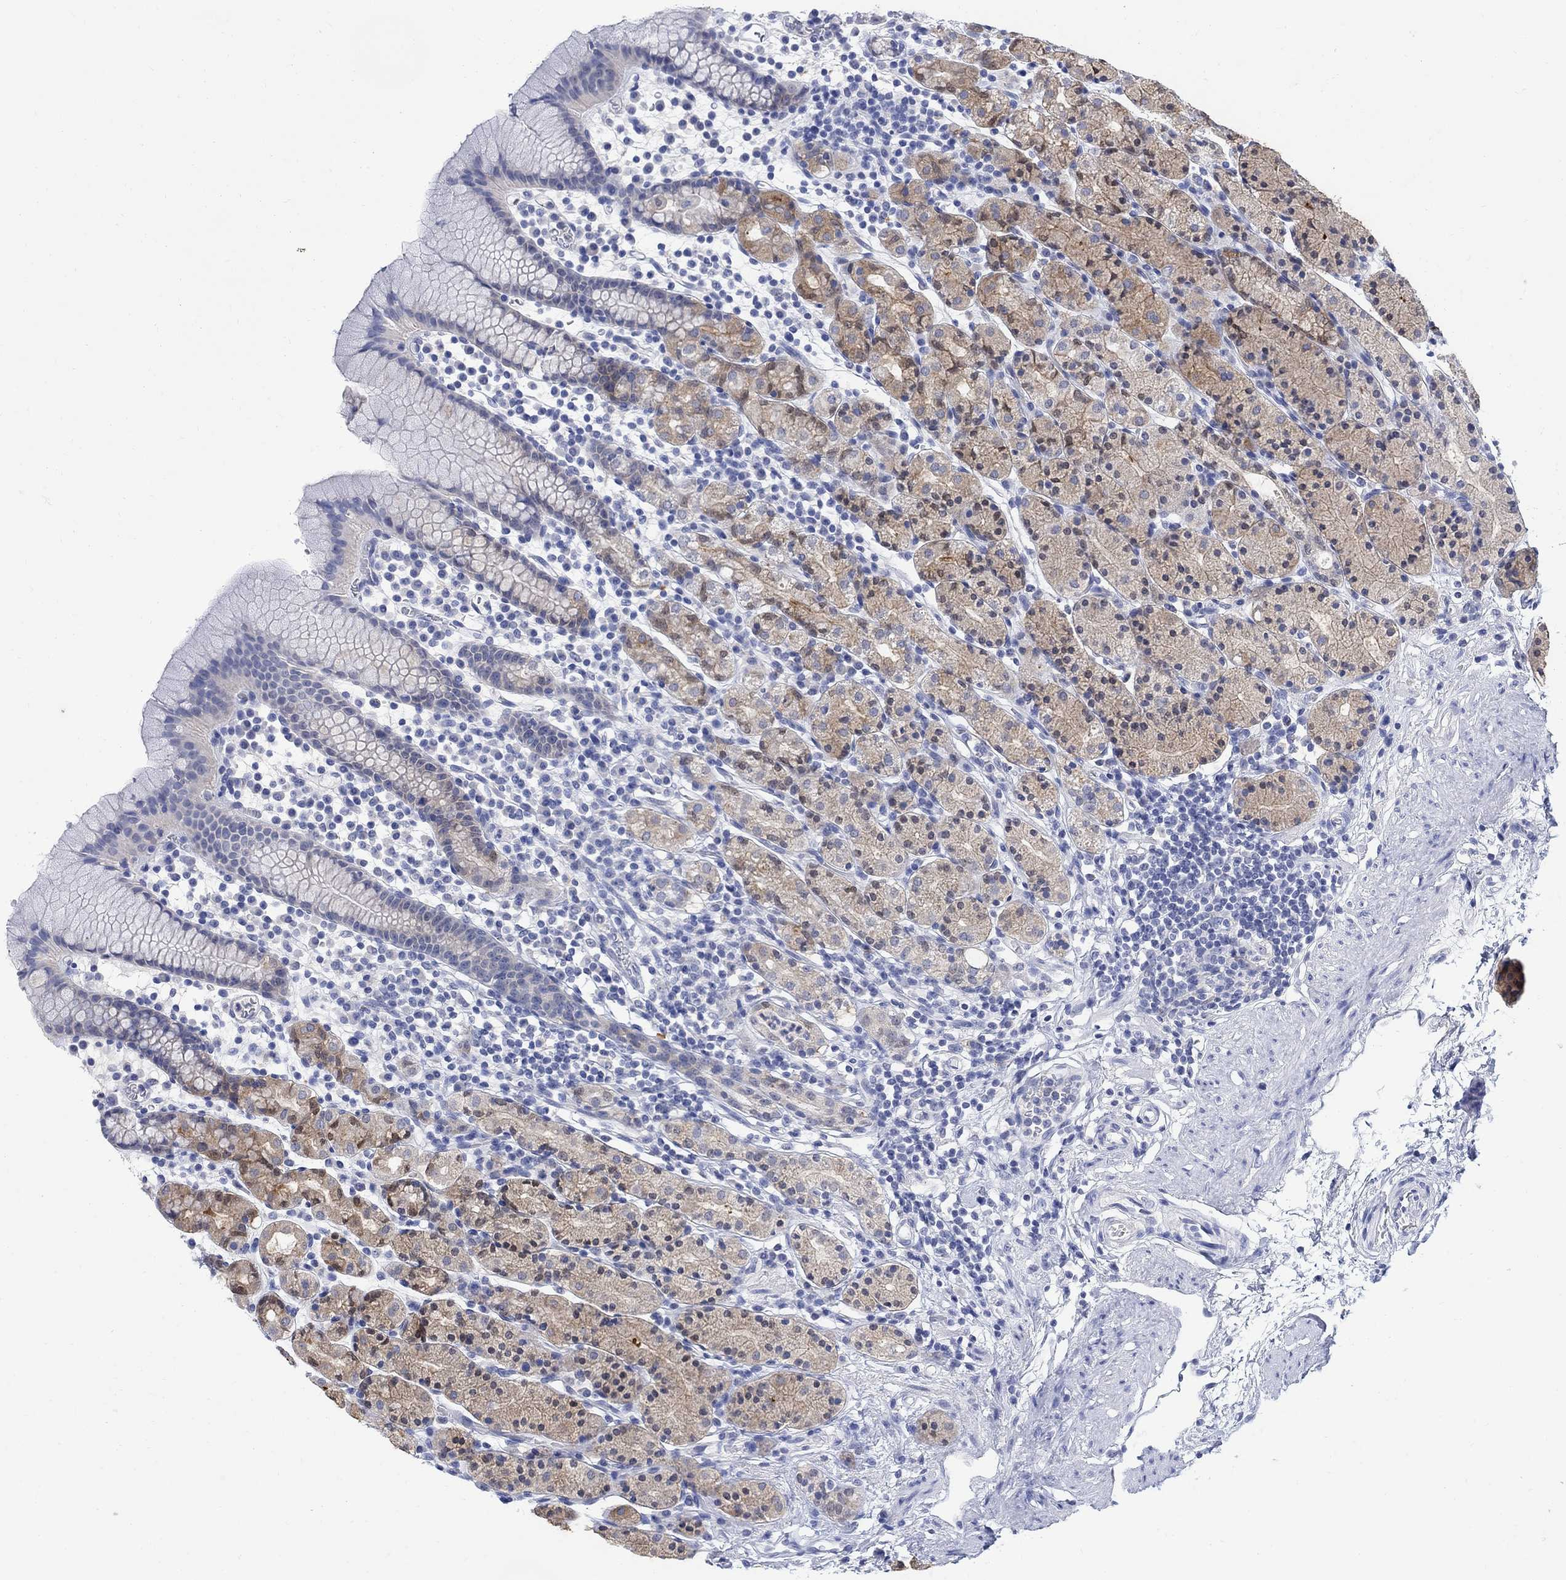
{"staining": {"intensity": "weak", "quantity": "25%-75%", "location": "cytoplasmic/membranous"}, "tissue": "stomach", "cell_type": "Glandular cells", "image_type": "normal", "snomed": [{"axis": "morphology", "description": "Normal tissue, NOS"}, {"axis": "topography", "description": "Stomach, upper"}, {"axis": "topography", "description": "Stomach"}], "caption": "Brown immunohistochemical staining in normal stomach reveals weak cytoplasmic/membranous positivity in about 25%-75% of glandular cells. (Stains: DAB (3,3'-diaminobenzidine) in brown, nuclei in blue, Microscopy: brightfield microscopy at high magnification).", "gene": "FBP2", "patient": {"sex": "male", "age": 62}}